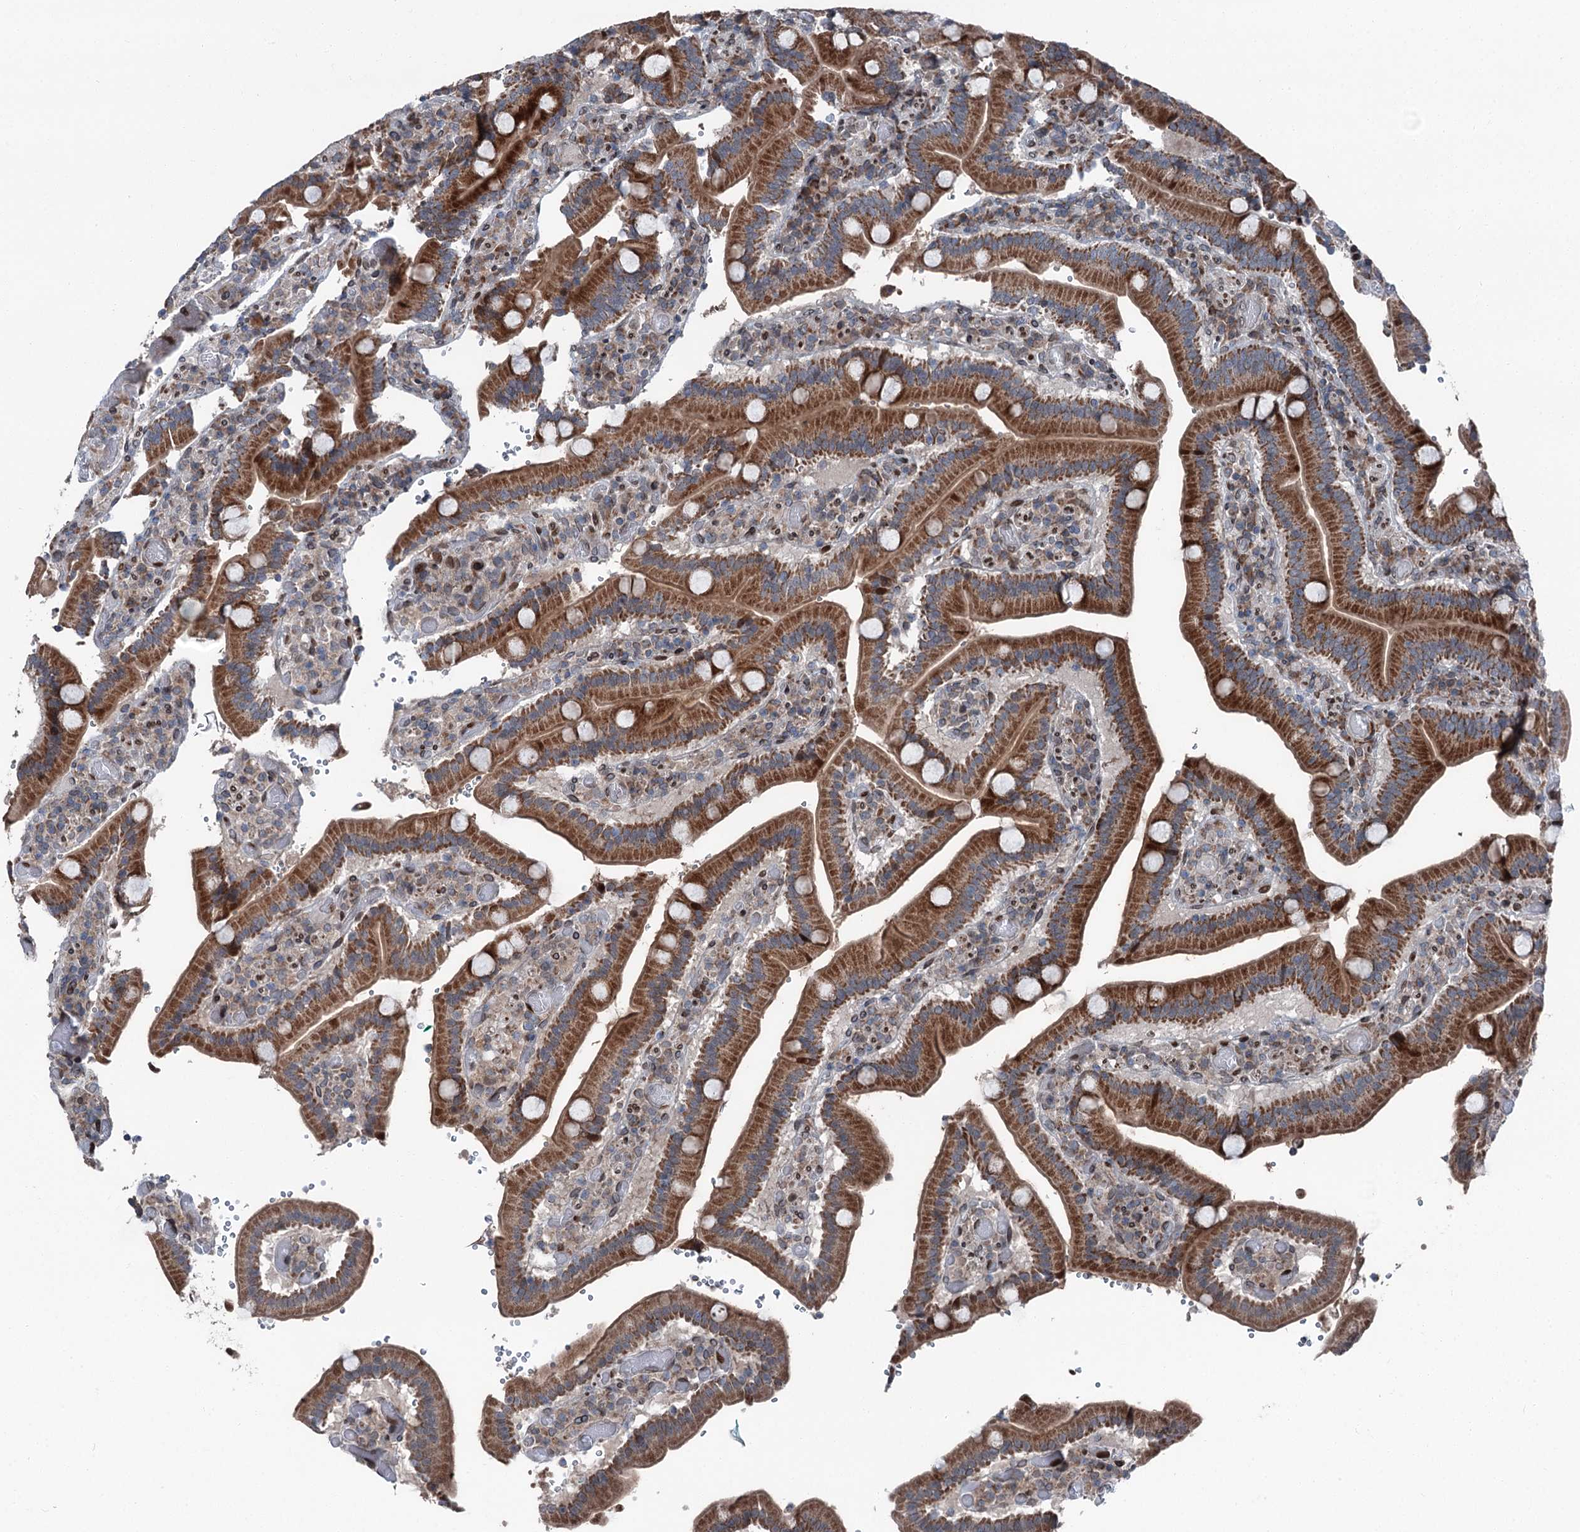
{"staining": {"intensity": "strong", "quantity": ">75%", "location": "cytoplasmic/membranous"}, "tissue": "duodenum", "cell_type": "Glandular cells", "image_type": "normal", "snomed": [{"axis": "morphology", "description": "Normal tissue, NOS"}, {"axis": "topography", "description": "Duodenum"}], "caption": "A high-resolution micrograph shows IHC staining of benign duodenum, which exhibits strong cytoplasmic/membranous positivity in about >75% of glandular cells.", "gene": "MRPL14", "patient": {"sex": "female", "age": 62}}